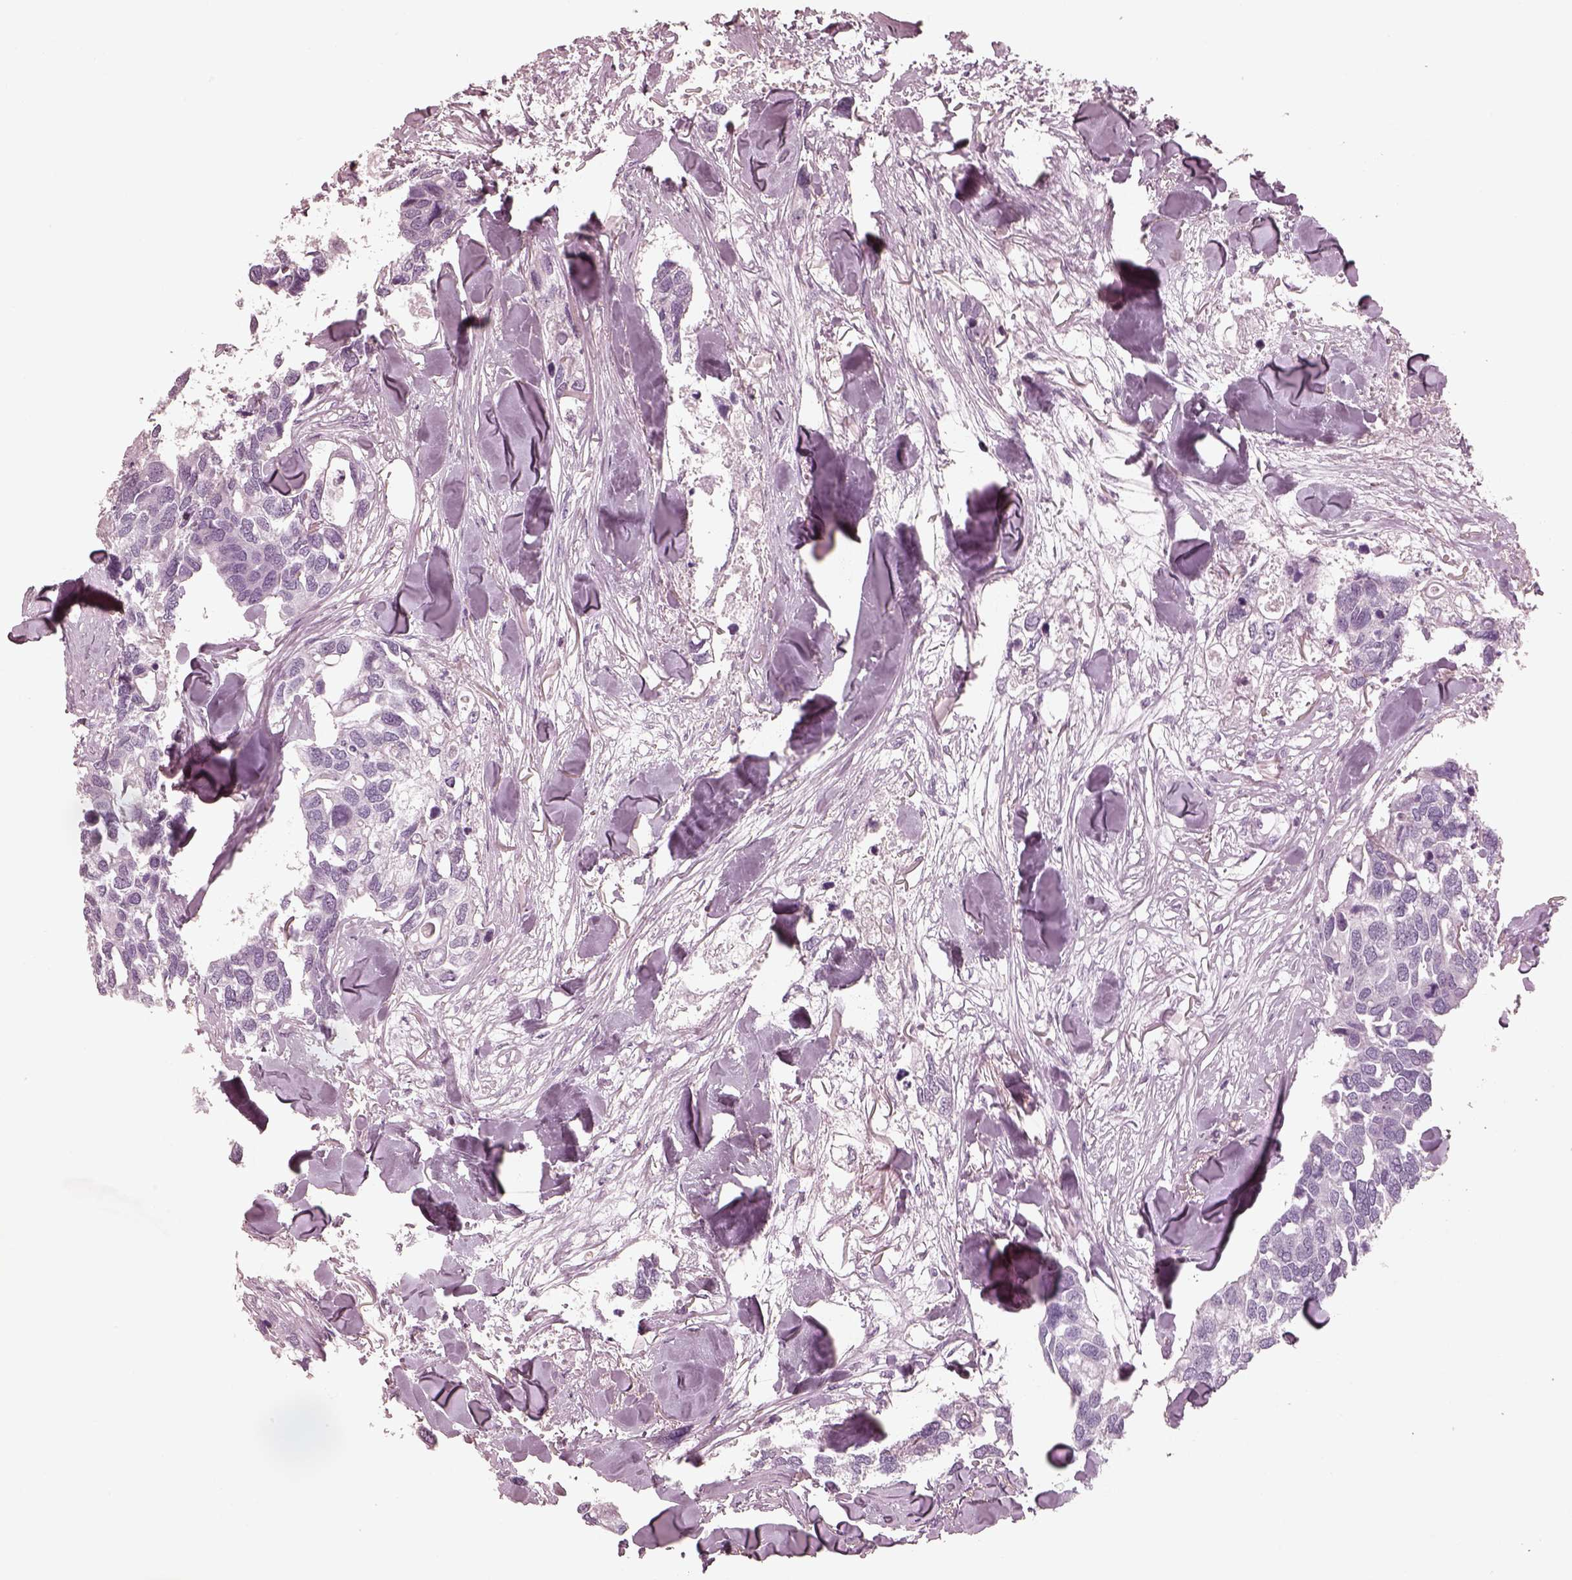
{"staining": {"intensity": "negative", "quantity": "none", "location": "none"}, "tissue": "breast cancer", "cell_type": "Tumor cells", "image_type": "cancer", "snomed": [{"axis": "morphology", "description": "Duct carcinoma"}, {"axis": "topography", "description": "Breast"}], "caption": "Breast cancer (infiltrating ductal carcinoma) was stained to show a protein in brown. There is no significant positivity in tumor cells. (Brightfield microscopy of DAB IHC at high magnification).", "gene": "OPN4", "patient": {"sex": "female", "age": 83}}